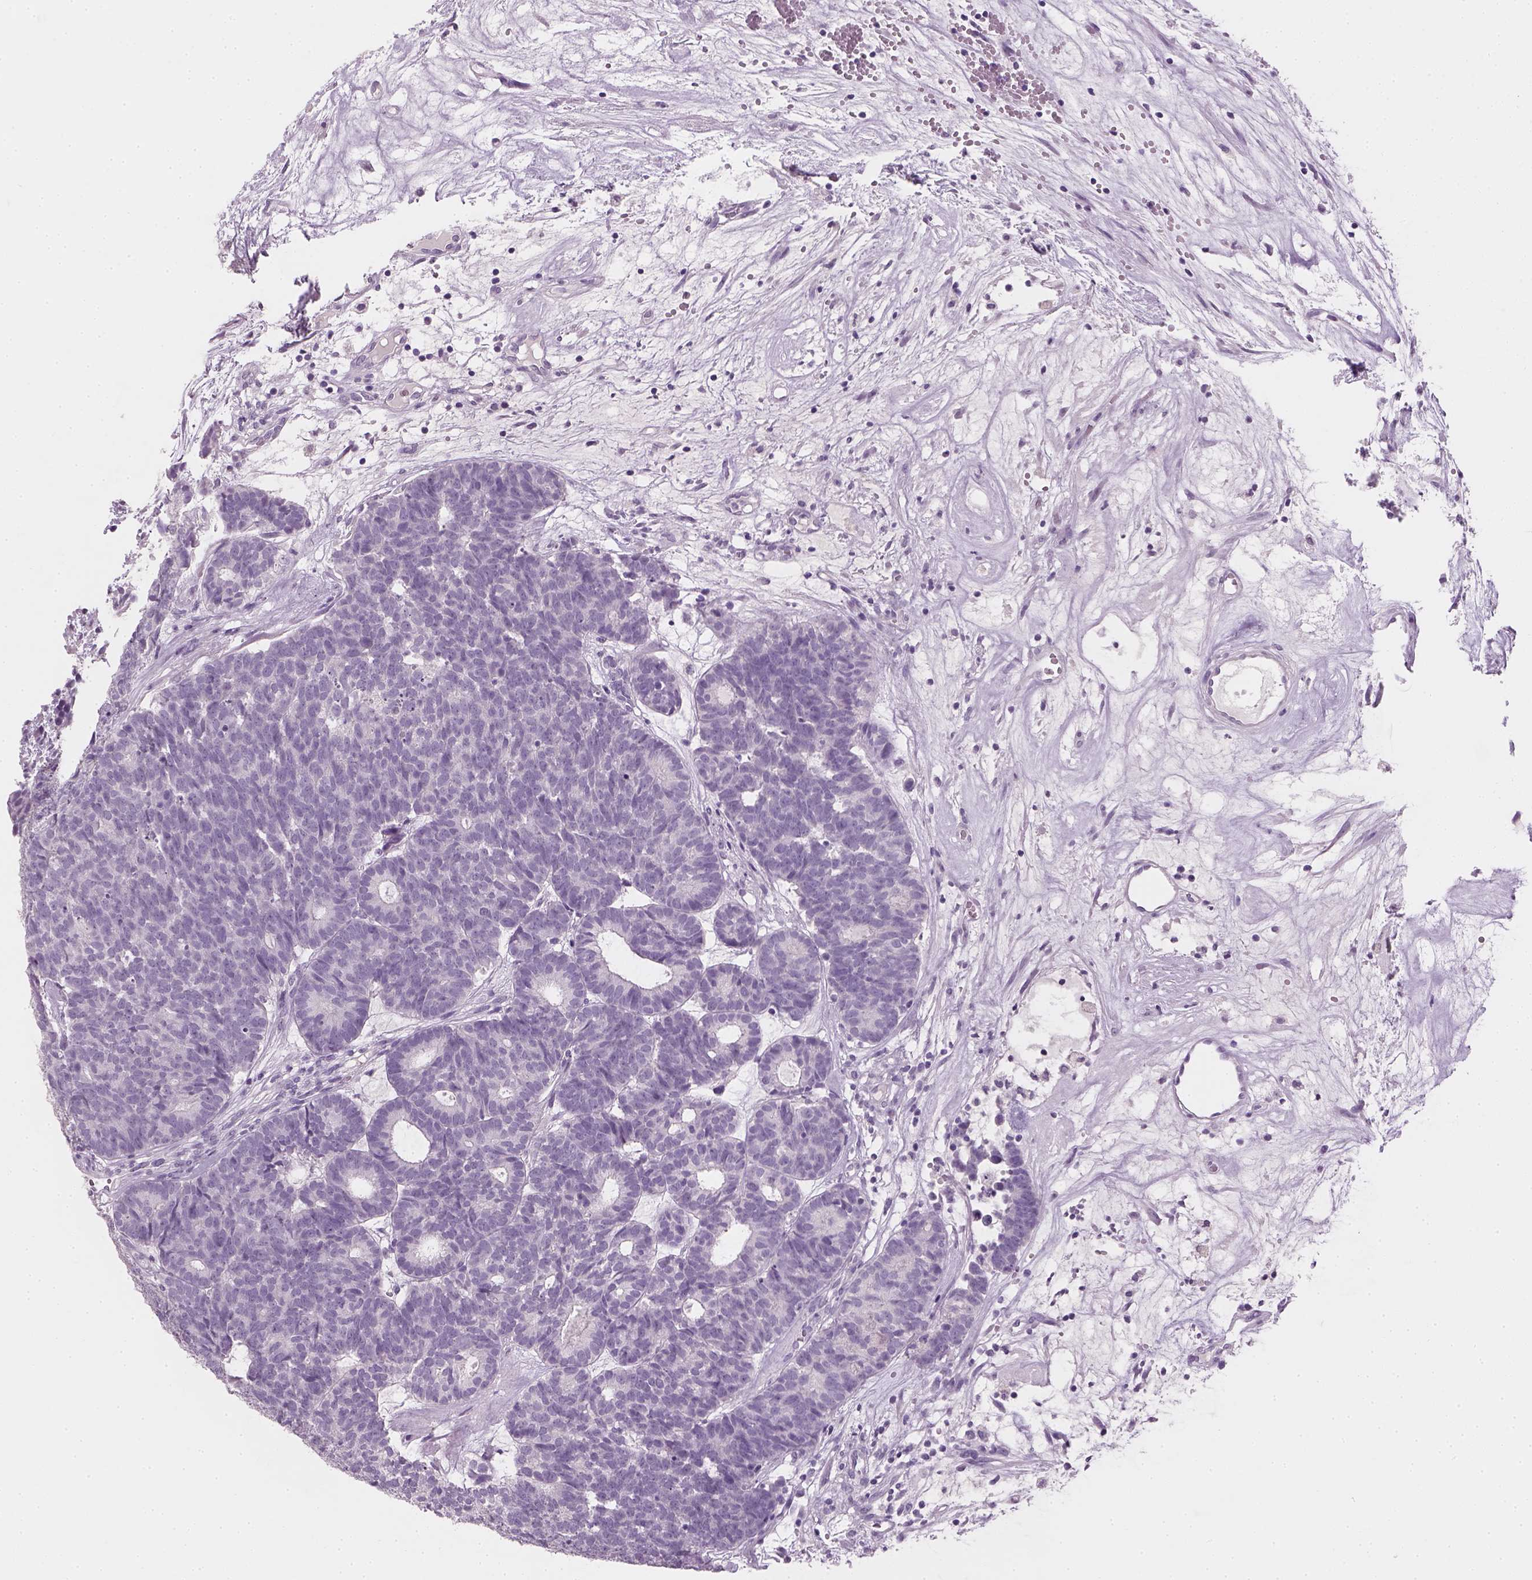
{"staining": {"intensity": "negative", "quantity": "none", "location": "none"}, "tissue": "head and neck cancer", "cell_type": "Tumor cells", "image_type": "cancer", "snomed": [{"axis": "morphology", "description": "Adenocarcinoma, NOS"}, {"axis": "topography", "description": "Head-Neck"}], "caption": "Immunohistochemistry (IHC) histopathology image of human head and neck adenocarcinoma stained for a protein (brown), which reveals no positivity in tumor cells.", "gene": "TH", "patient": {"sex": "female", "age": 81}}